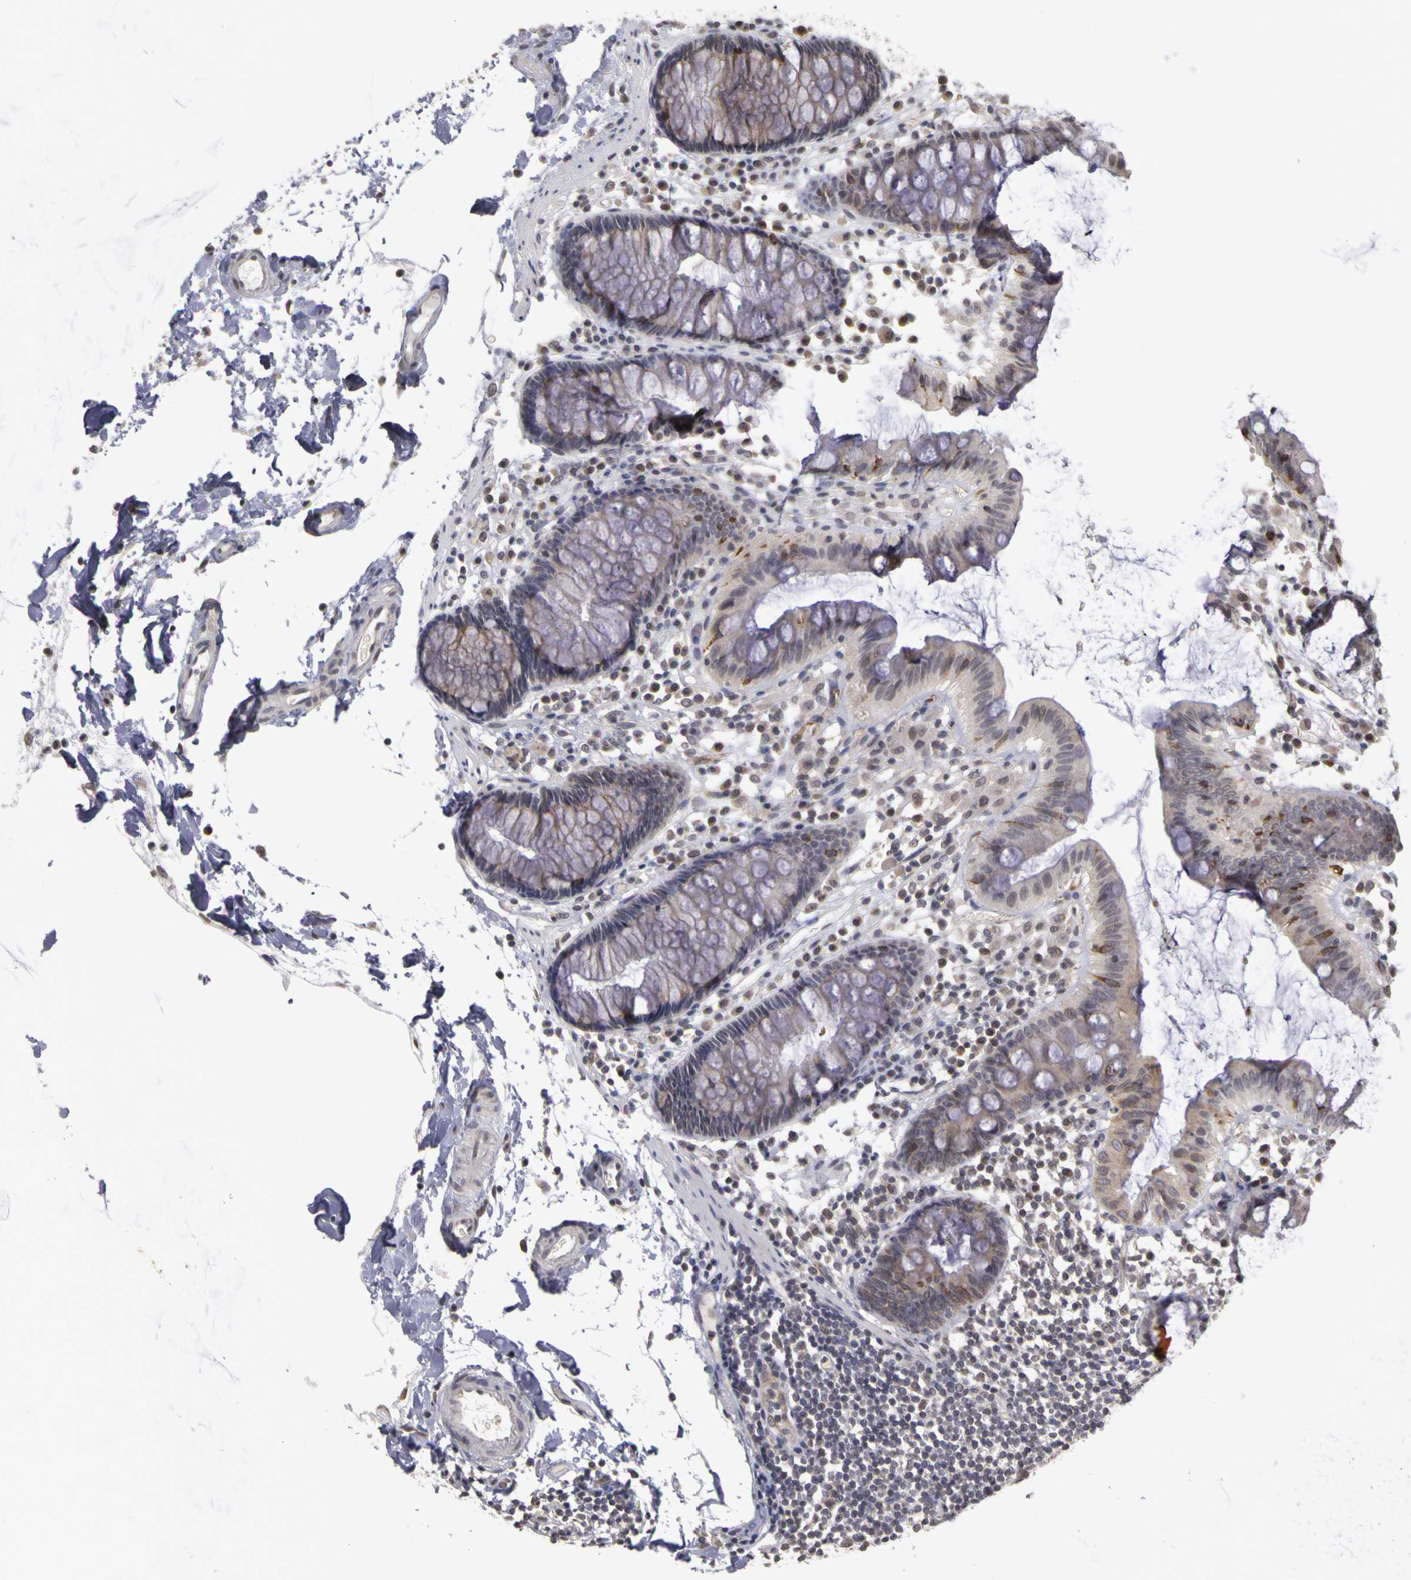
{"staining": {"intensity": "weak", "quantity": "25%-75%", "location": "cytoplasmic/membranous"}, "tissue": "colon", "cell_type": "Endothelial cells", "image_type": "normal", "snomed": [{"axis": "morphology", "description": "Normal tissue, NOS"}, {"axis": "topography", "description": "Colon"}], "caption": "High-magnification brightfield microscopy of unremarkable colon stained with DAB (brown) and counterstained with hematoxylin (blue). endothelial cells exhibit weak cytoplasmic/membranous positivity is present in approximately25%-75% of cells. (IHC, brightfield microscopy, high magnification).", "gene": "FRMD7", "patient": {"sex": "female", "age": 78}}